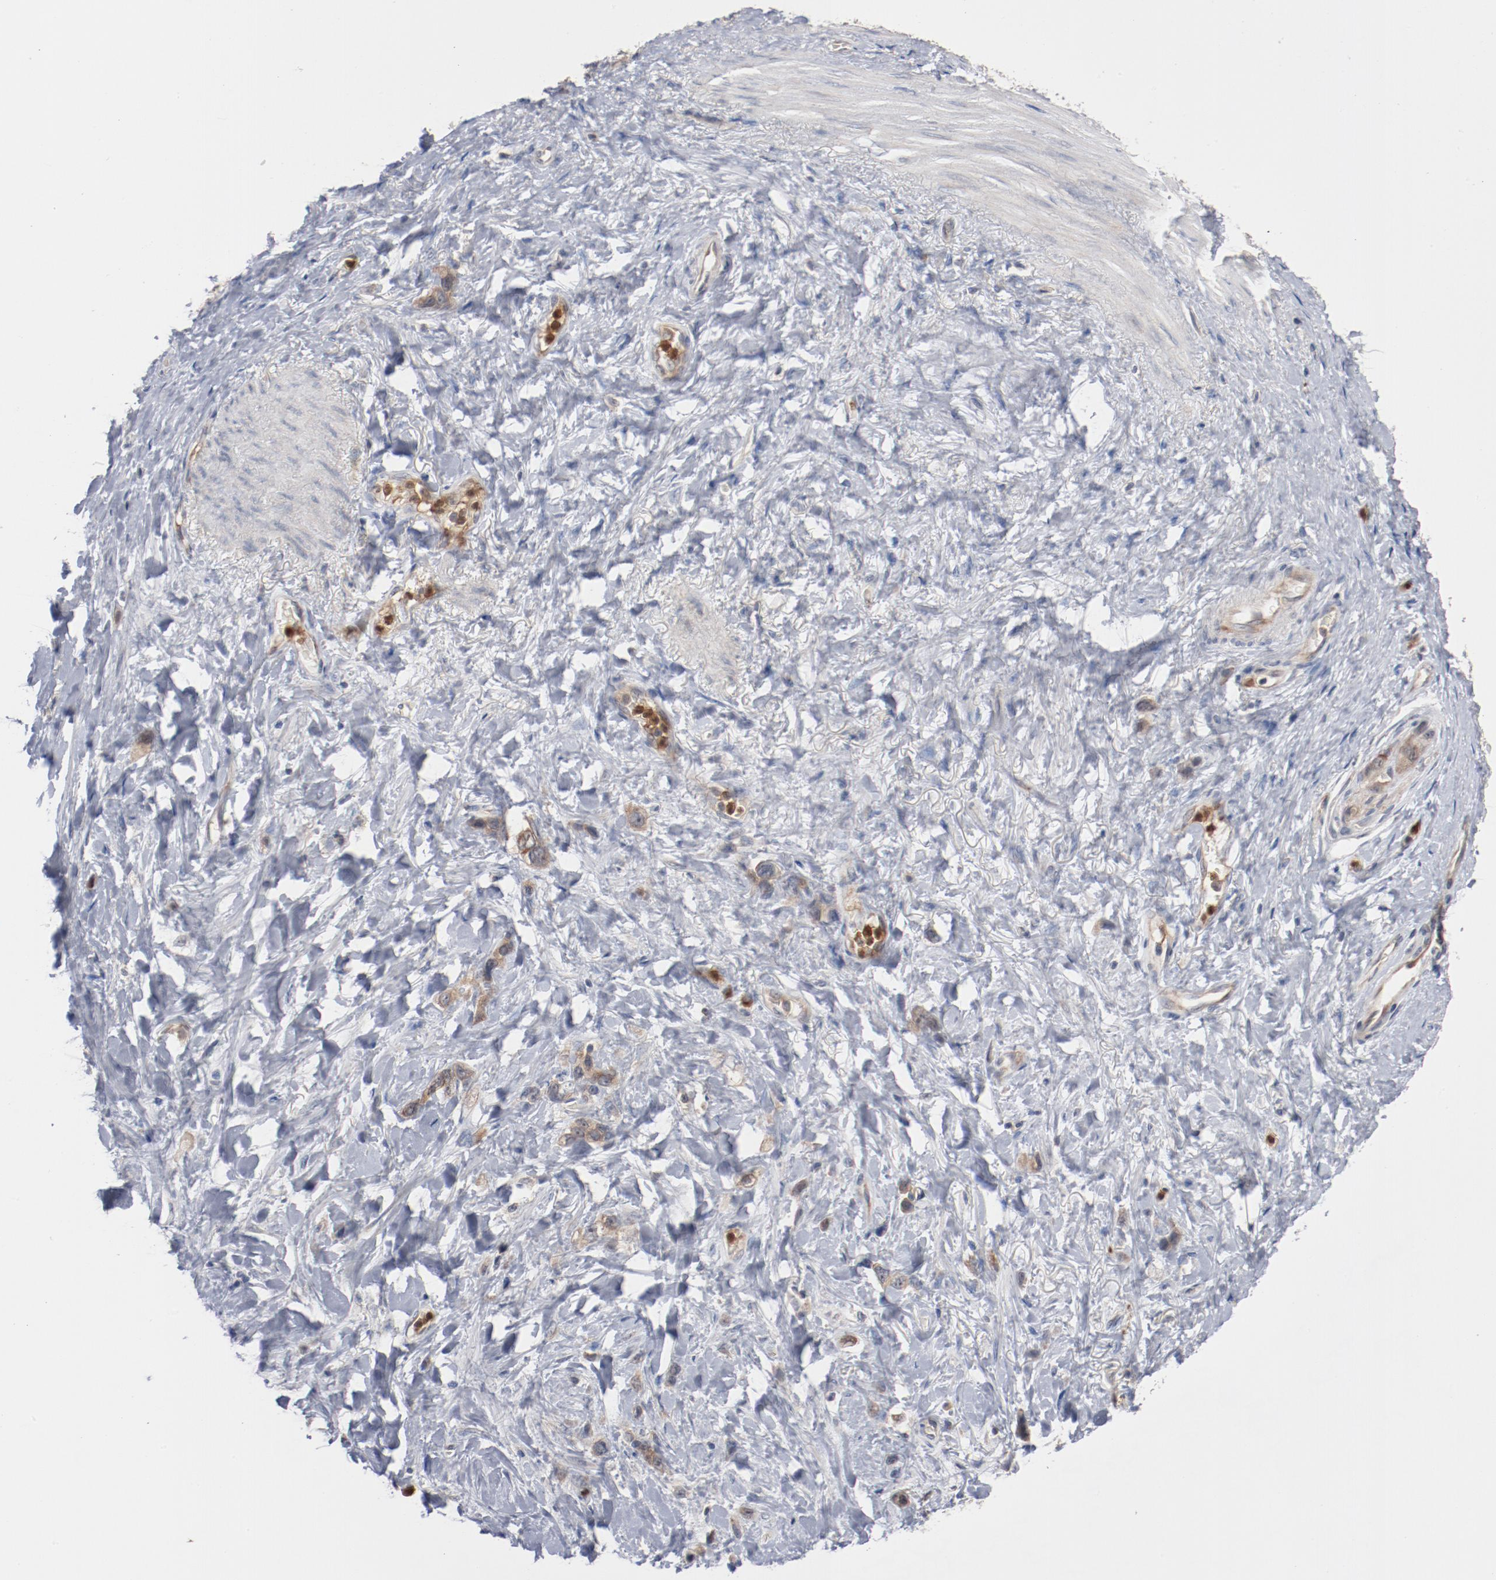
{"staining": {"intensity": "weak", "quantity": ">75%", "location": "cytoplasmic/membranous"}, "tissue": "stomach cancer", "cell_type": "Tumor cells", "image_type": "cancer", "snomed": [{"axis": "morphology", "description": "Normal tissue, NOS"}, {"axis": "morphology", "description": "Adenocarcinoma, NOS"}, {"axis": "morphology", "description": "Adenocarcinoma, High grade"}, {"axis": "topography", "description": "Stomach, upper"}, {"axis": "topography", "description": "Stomach"}], "caption": "Immunohistochemical staining of human adenocarcinoma (high-grade) (stomach) displays weak cytoplasmic/membranous protein staining in approximately >75% of tumor cells.", "gene": "RNASE11", "patient": {"sex": "female", "age": 65}}